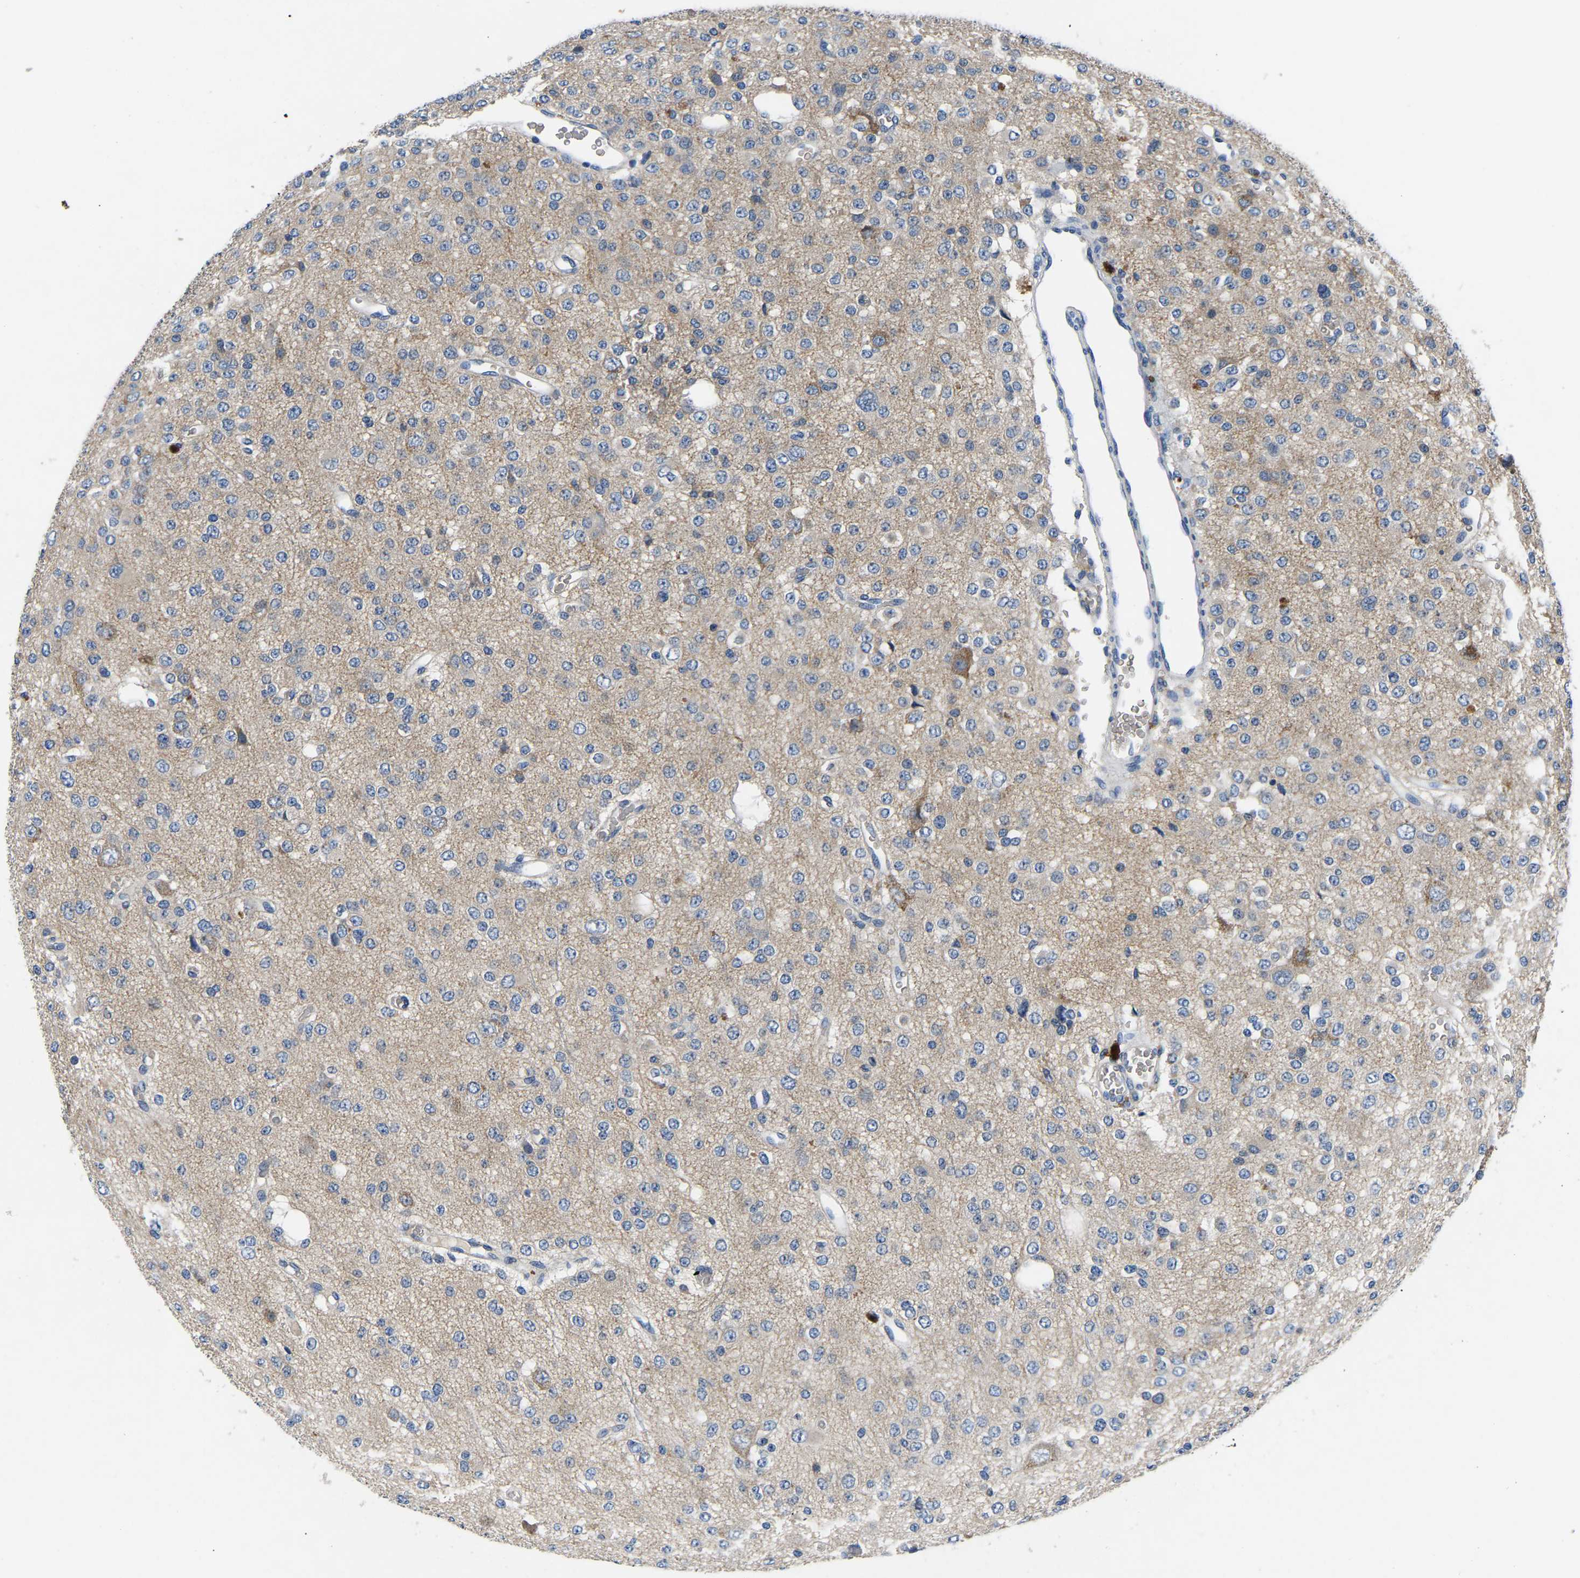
{"staining": {"intensity": "negative", "quantity": "none", "location": "none"}, "tissue": "glioma", "cell_type": "Tumor cells", "image_type": "cancer", "snomed": [{"axis": "morphology", "description": "Glioma, malignant, Low grade"}, {"axis": "topography", "description": "Brain"}], "caption": "Immunohistochemistry image of neoplastic tissue: low-grade glioma (malignant) stained with DAB (3,3'-diaminobenzidine) demonstrates no significant protein staining in tumor cells. The staining is performed using DAB (3,3'-diaminobenzidine) brown chromogen with nuclei counter-stained in using hematoxylin.", "gene": "TOR1B", "patient": {"sex": "male", "age": 38}}